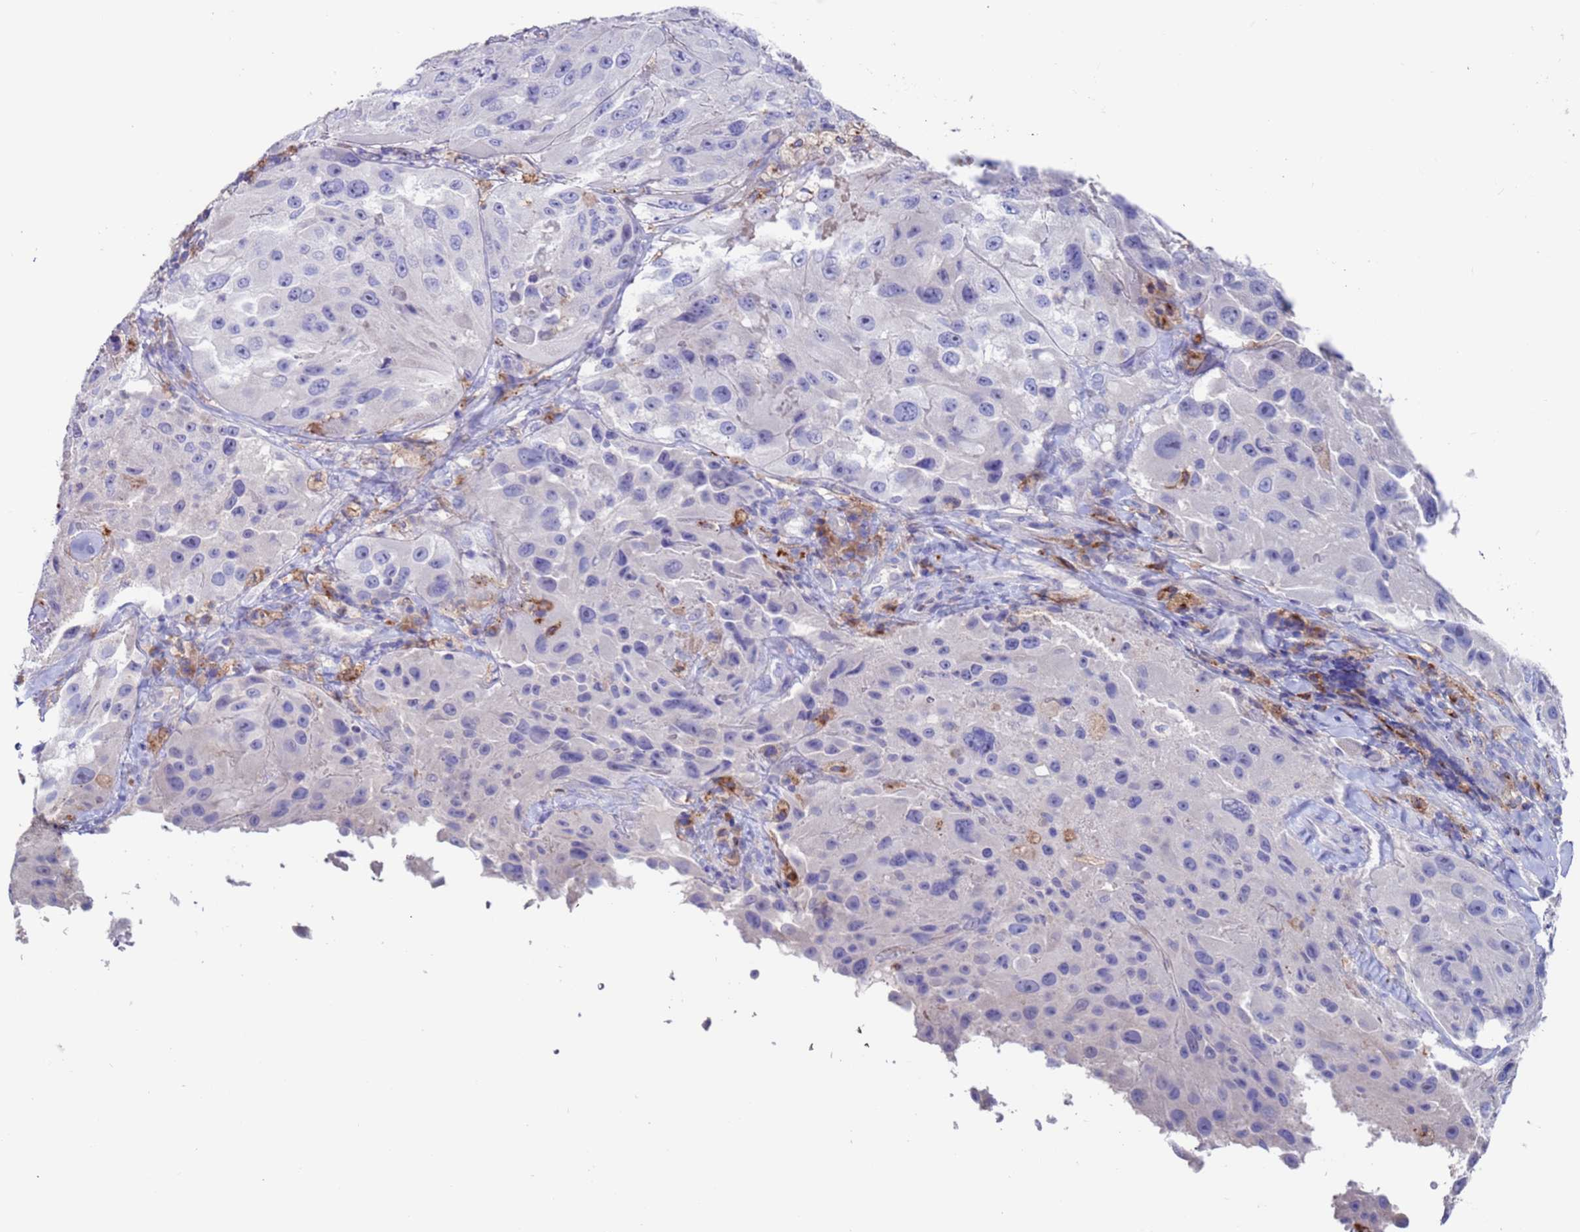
{"staining": {"intensity": "negative", "quantity": "none", "location": "none"}, "tissue": "melanoma", "cell_type": "Tumor cells", "image_type": "cancer", "snomed": [{"axis": "morphology", "description": "Malignant melanoma, Metastatic site"}, {"axis": "topography", "description": "Lymph node"}], "caption": "The immunohistochemistry image has no significant positivity in tumor cells of melanoma tissue.", "gene": "GREB1L", "patient": {"sex": "male", "age": 62}}